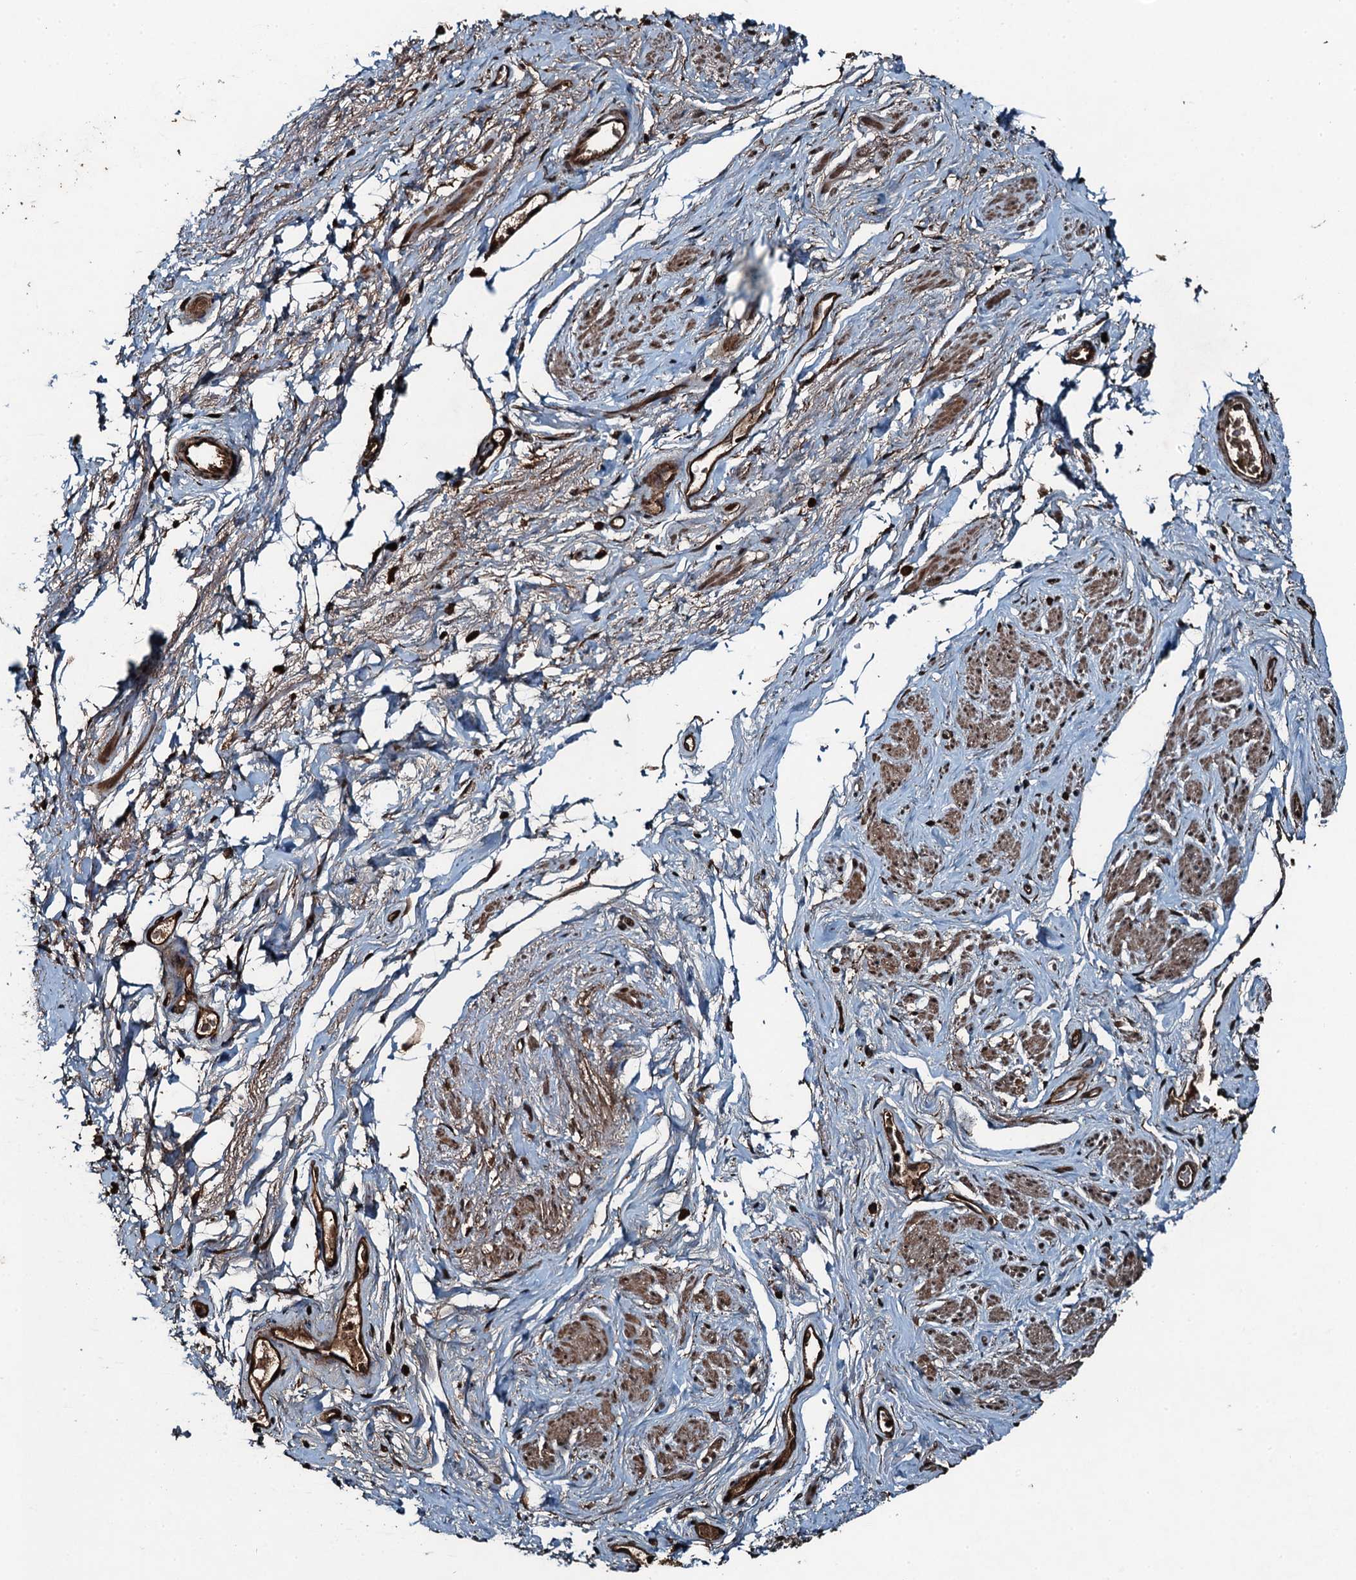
{"staining": {"intensity": "moderate", "quantity": "25%-75%", "location": "cytoplasmic/membranous,nuclear"}, "tissue": "smooth muscle", "cell_type": "Smooth muscle cells", "image_type": "normal", "snomed": [{"axis": "morphology", "description": "Normal tissue, NOS"}, {"axis": "topography", "description": "Smooth muscle"}, {"axis": "topography", "description": "Peripheral nerve tissue"}], "caption": "The histopathology image reveals immunohistochemical staining of benign smooth muscle. There is moderate cytoplasmic/membranous,nuclear positivity is present in approximately 25%-75% of smooth muscle cells.", "gene": "TCTN1", "patient": {"sex": "male", "age": 69}}